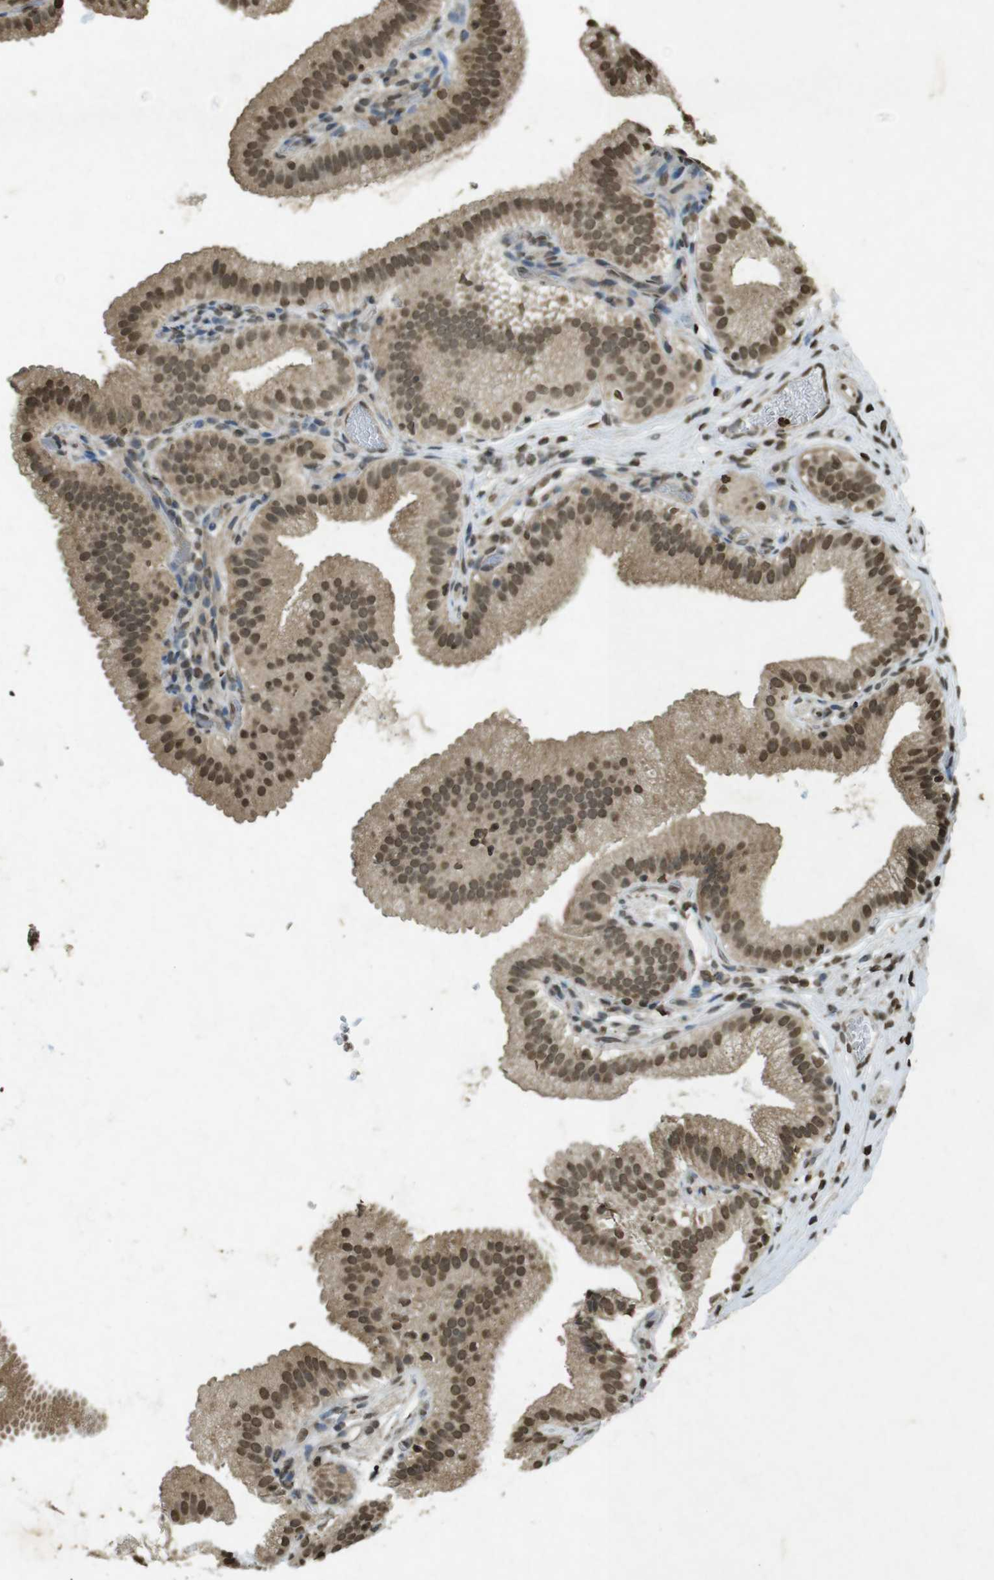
{"staining": {"intensity": "moderate", "quantity": ">75%", "location": "cytoplasmic/membranous,nuclear"}, "tissue": "gallbladder", "cell_type": "Glandular cells", "image_type": "normal", "snomed": [{"axis": "morphology", "description": "Normal tissue, NOS"}, {"axis": "topography", "description": "Gallbladder"}], "caption": "Protein expression by IHC reveals moderate cytoplasmic/membranous,nuclear staining in about >75% of glandular cells in normal gallbladder.", "gene": "ORC4", "patient": {"sex": "male", "age": 54}}